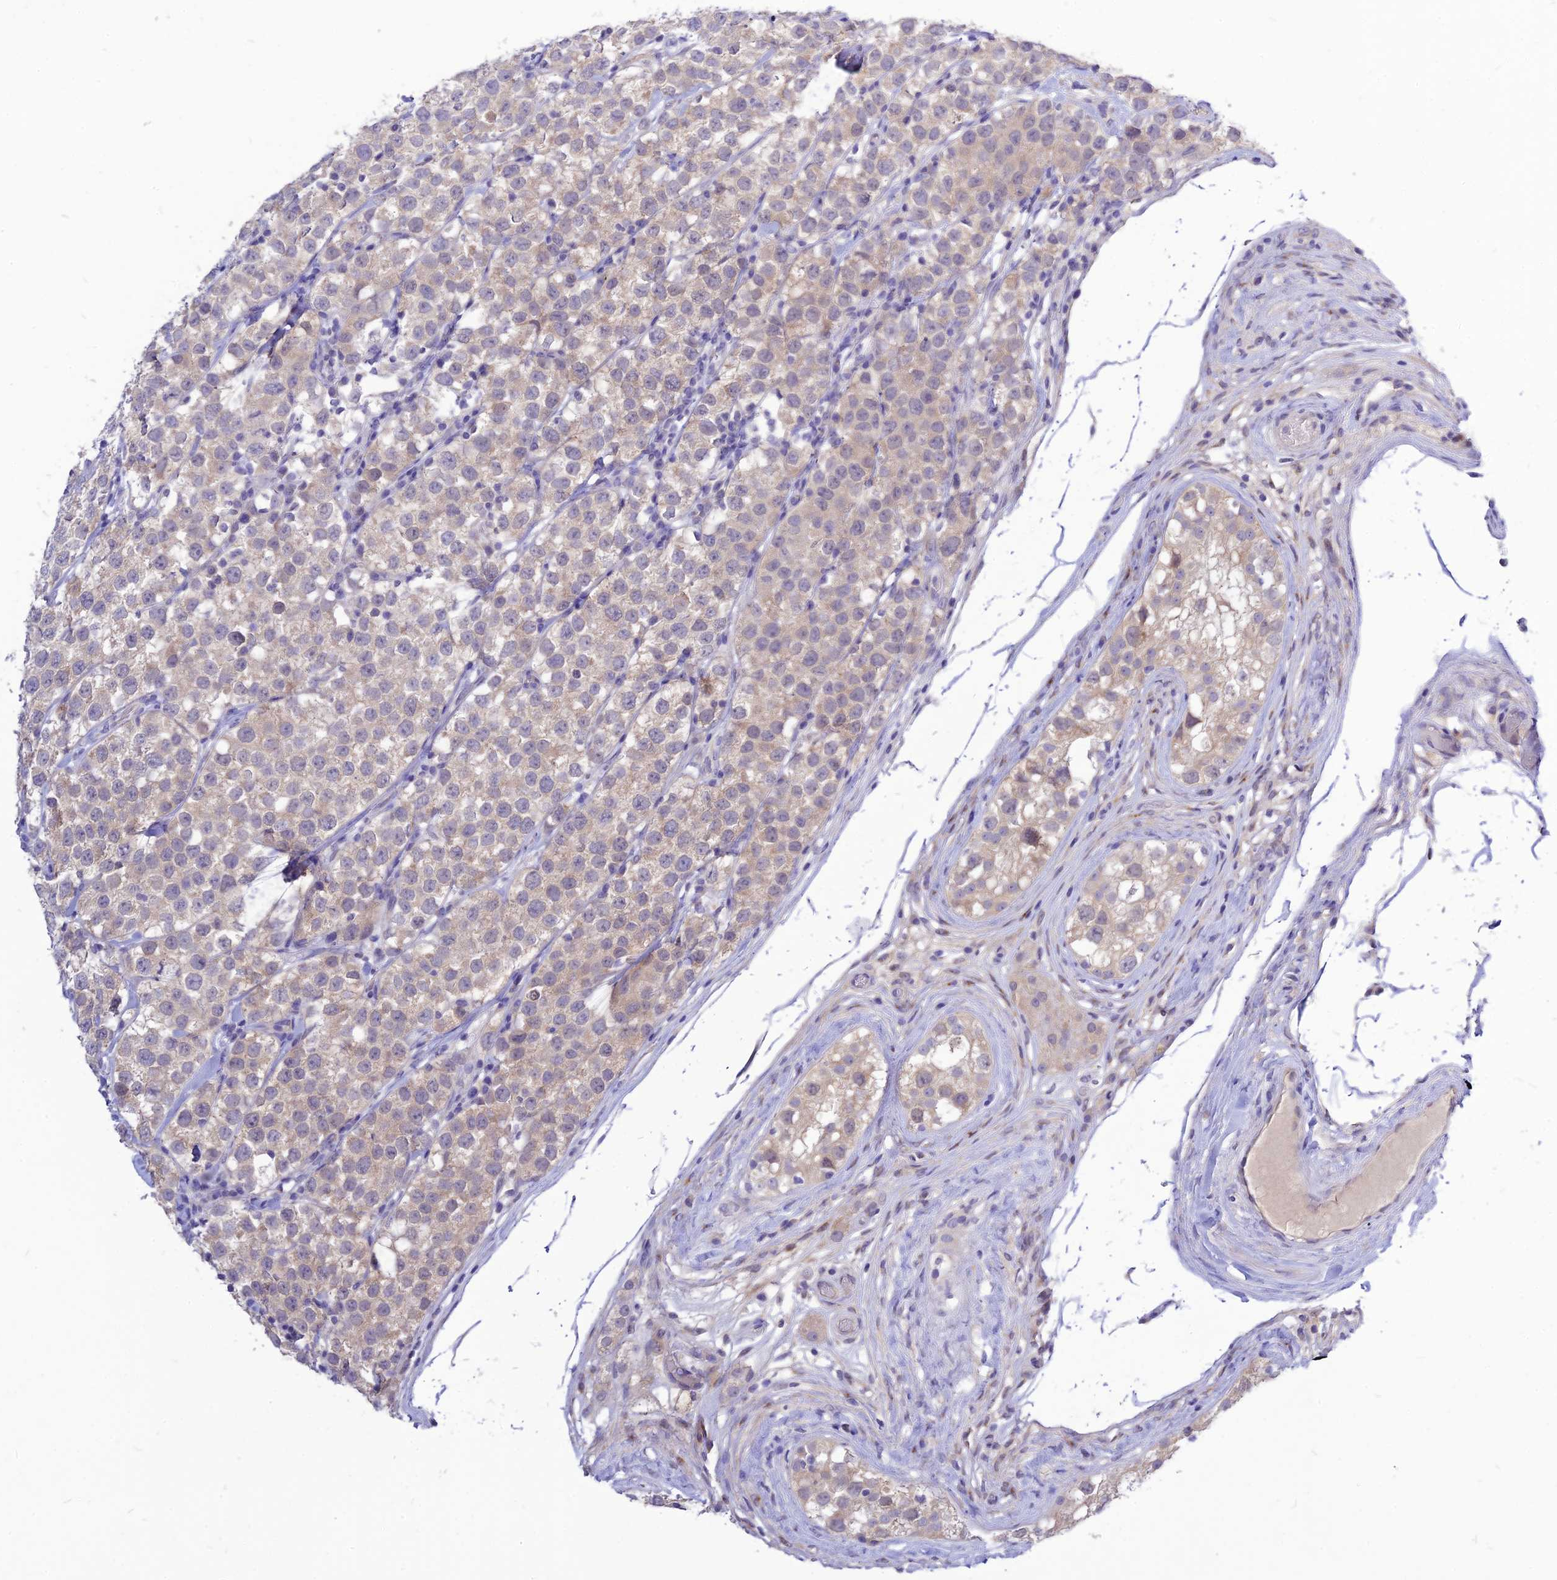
{"staining": {"intensity": "weak", "quantity": "<25%", "location": "cytoplasmic/membranous"}, "tissue": "testis cancer", "cell_type": "Tumor cells", "image_type": "cancer", "snomed": [{"axis": "morphology", "description": "Seminoma, NOS"}, {"axis": "topography", "description": "Testis"}], "caption": "Tumor cells are negative for brown protein staining in testis seminoma.", "gene": "CZIB", "patient": {"sex": "male", "age": 34}}